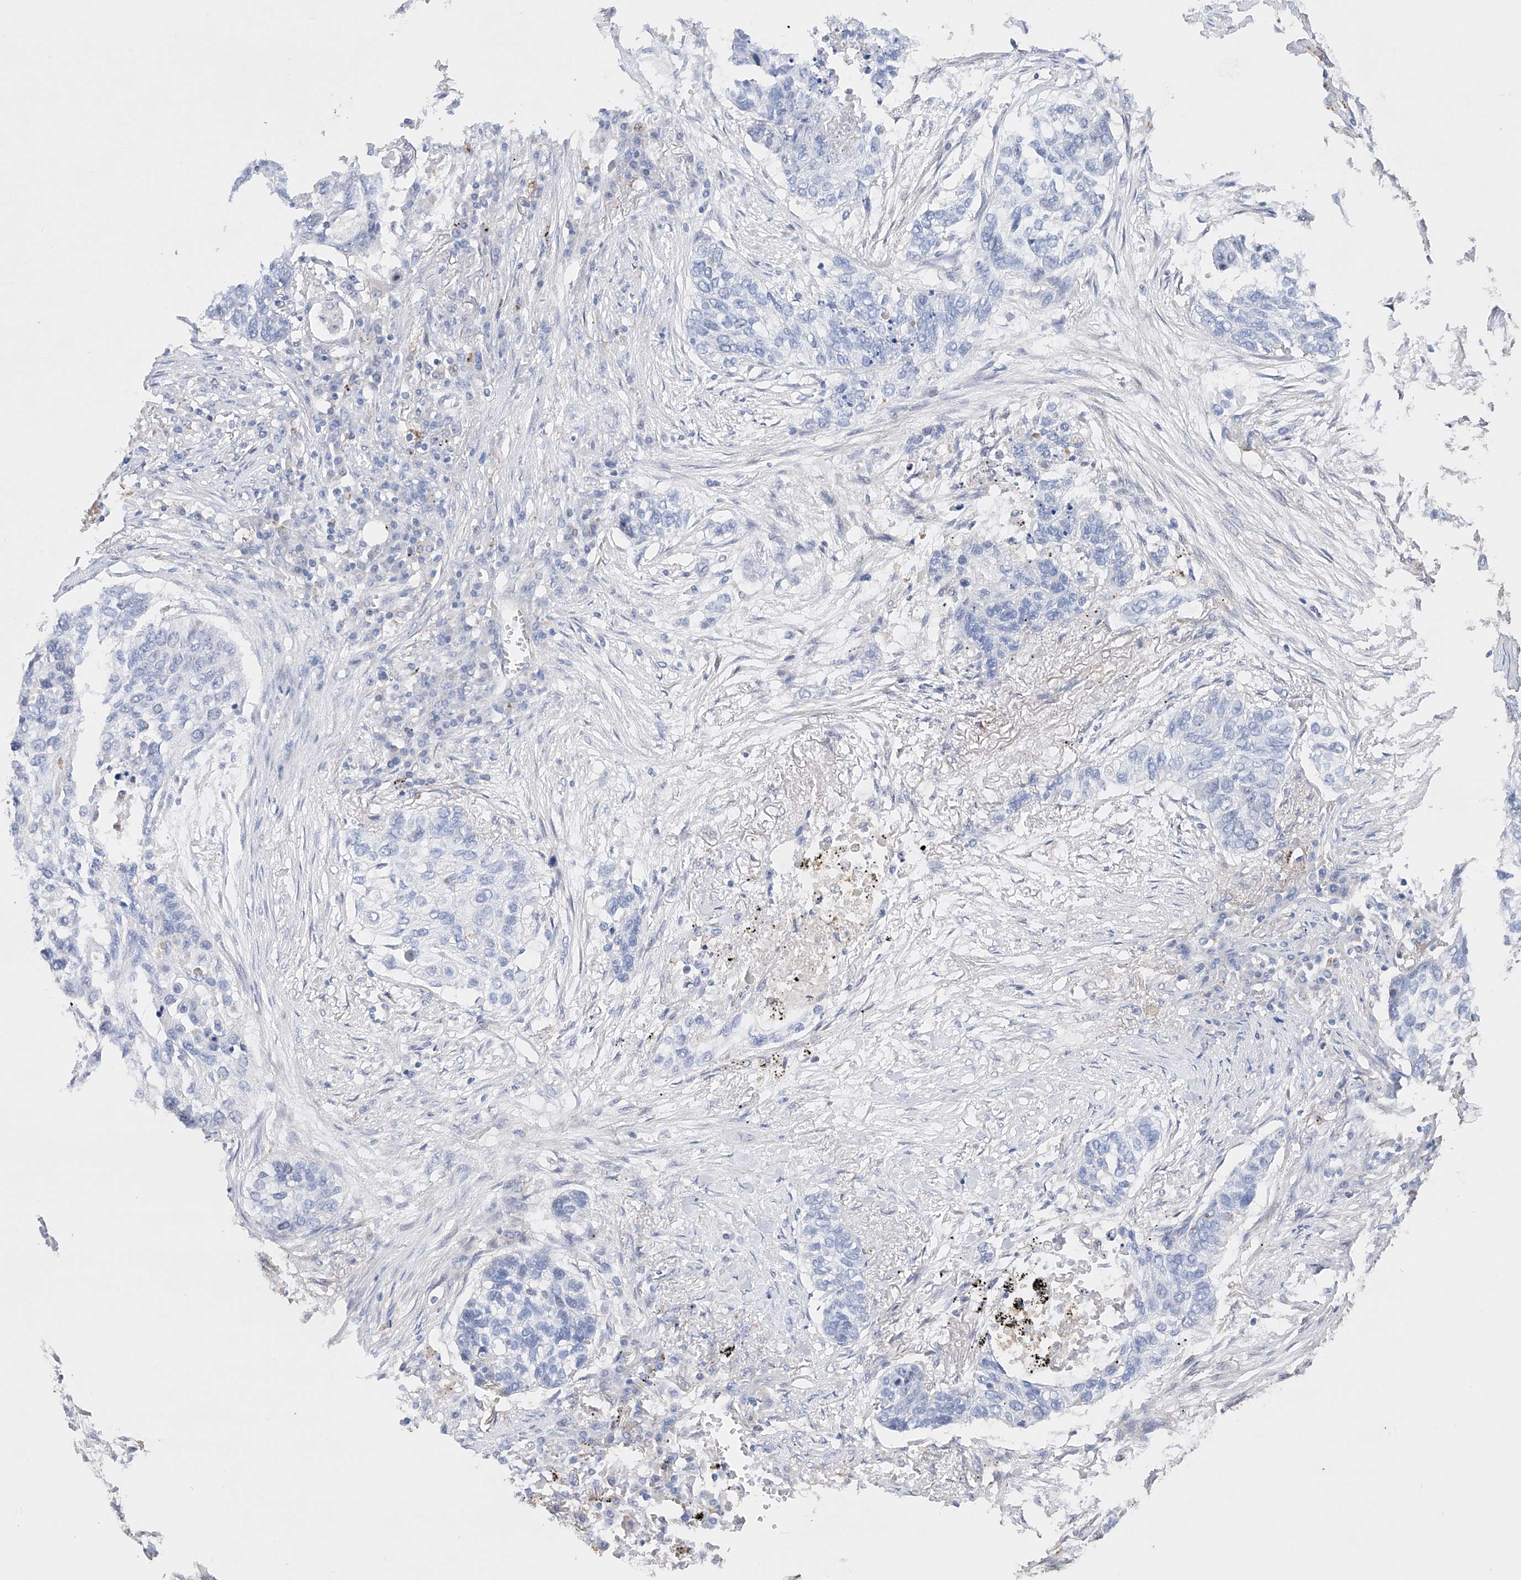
{"staining": {"intensity": "negative", "quantity": "none", "location": "none"}, "tissue": "lung cancer", "cell_type": "Tumor cells", "image_type": "cancer", "snomed": [{"axis": "morphology", "description": "Squamous cell carcinoma, NOS"}, {"axis": "topography", "description": "Lung"}], "caption": "Photomicrograph shows no significant protein positivity in tumor cells of lung cancer (squamous cell carcinoma).", "gene": "AFG1L", "patient": {"sex": "female", "age": 63}}